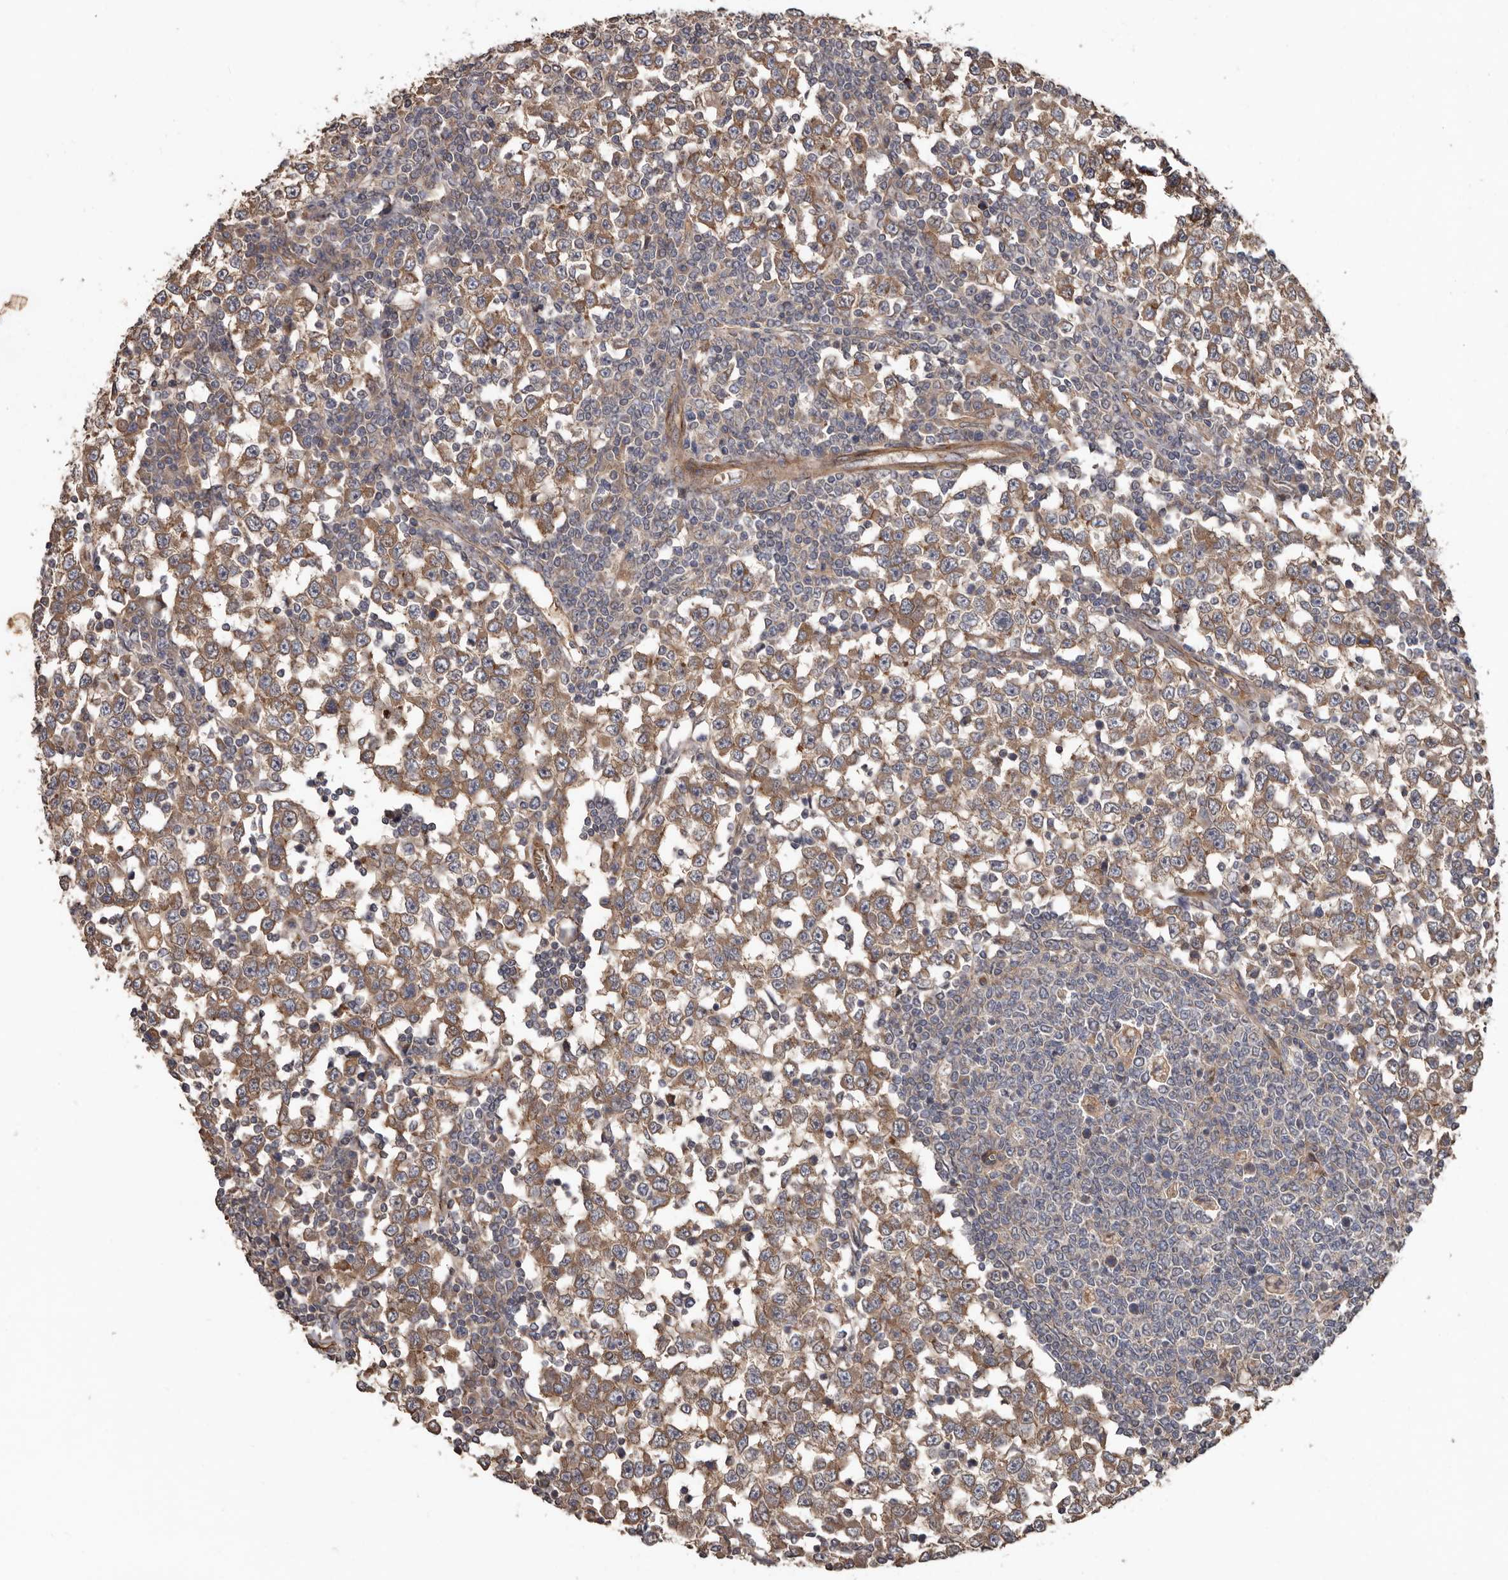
{"staining": {"intensity": "weak", "quantity": ">75%", "location": "cytoplasmic/membranous"}, "tissue": "testis cancer", "cell_type": "Tumor cells", "image_type": "cancer", "snomed": [{"axis": "morphology", "description": "Seminoma, NOS"}, {"axis": "topography", "description": "Testis"}], "caption": "Protein analysis of seminoma (testis) tissue displays weak cytoplasmic/membranous positivity in approximately >75% of tumor cells.", "gene": "ARHGEF5", "patient": {"sex": "male", "age": 65}}